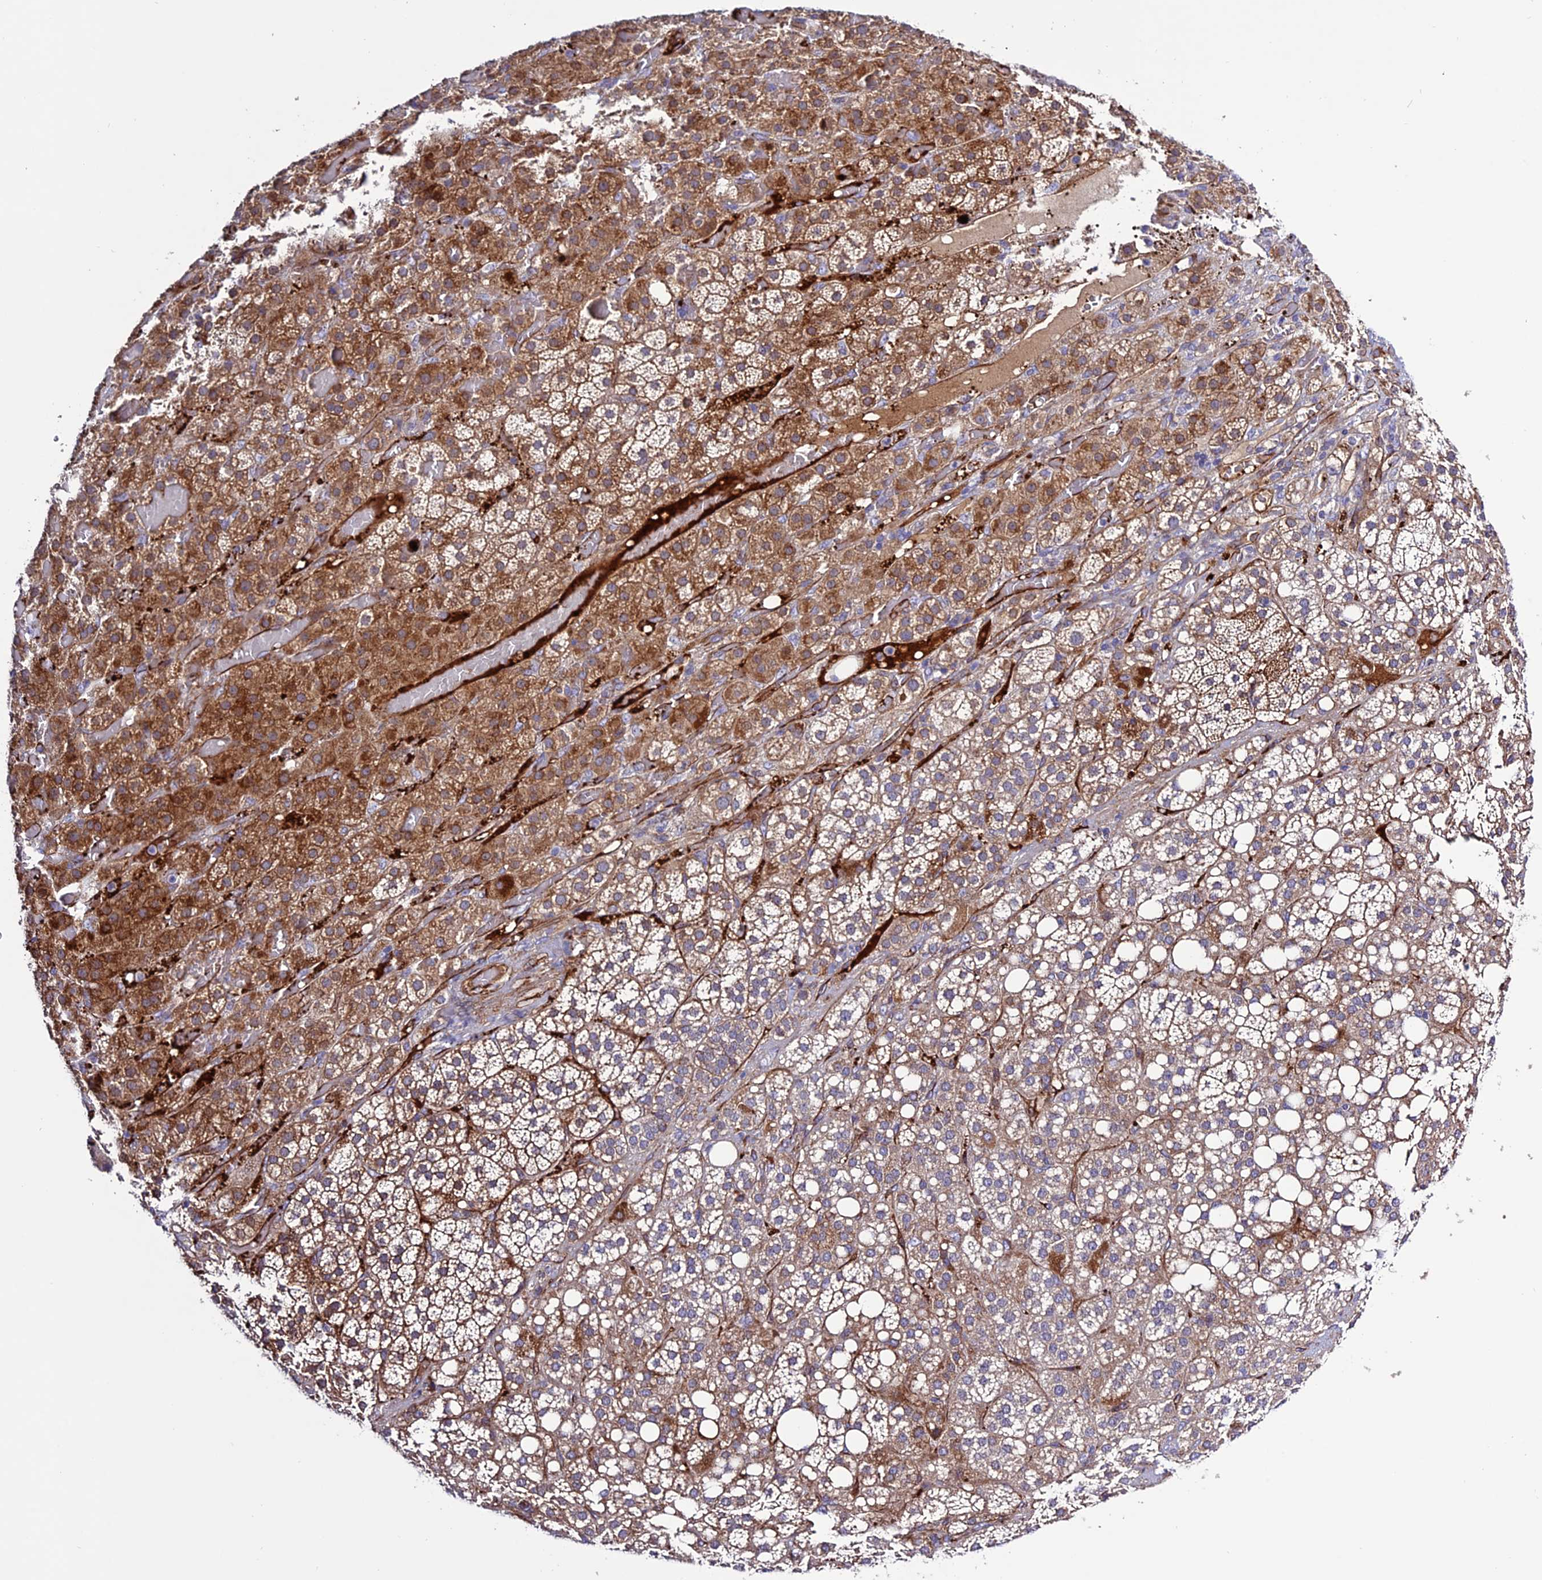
{"staining": {"intensity": "moderate", "quantity": "25%-75%", "location": "cytoplasmic/membranous"}, "tissue": "adrenal gland", "cell_type": "Glandular cells", "image_type": "normal", "snomed": [{"axis": "morphology", "description": "Normal tissue, NOS"}, {"axis": "topography", "description": "Adrenal gland"}], "caption": "Immunohistochemical staining of unremarkable human adrenal gland demonstrates moderate cytoplasmic/membranous protein staining in approximately 25%-75% of glandular cells.", "gene": "REX1BD", "patient": {"sex": "female", "age": 59}}